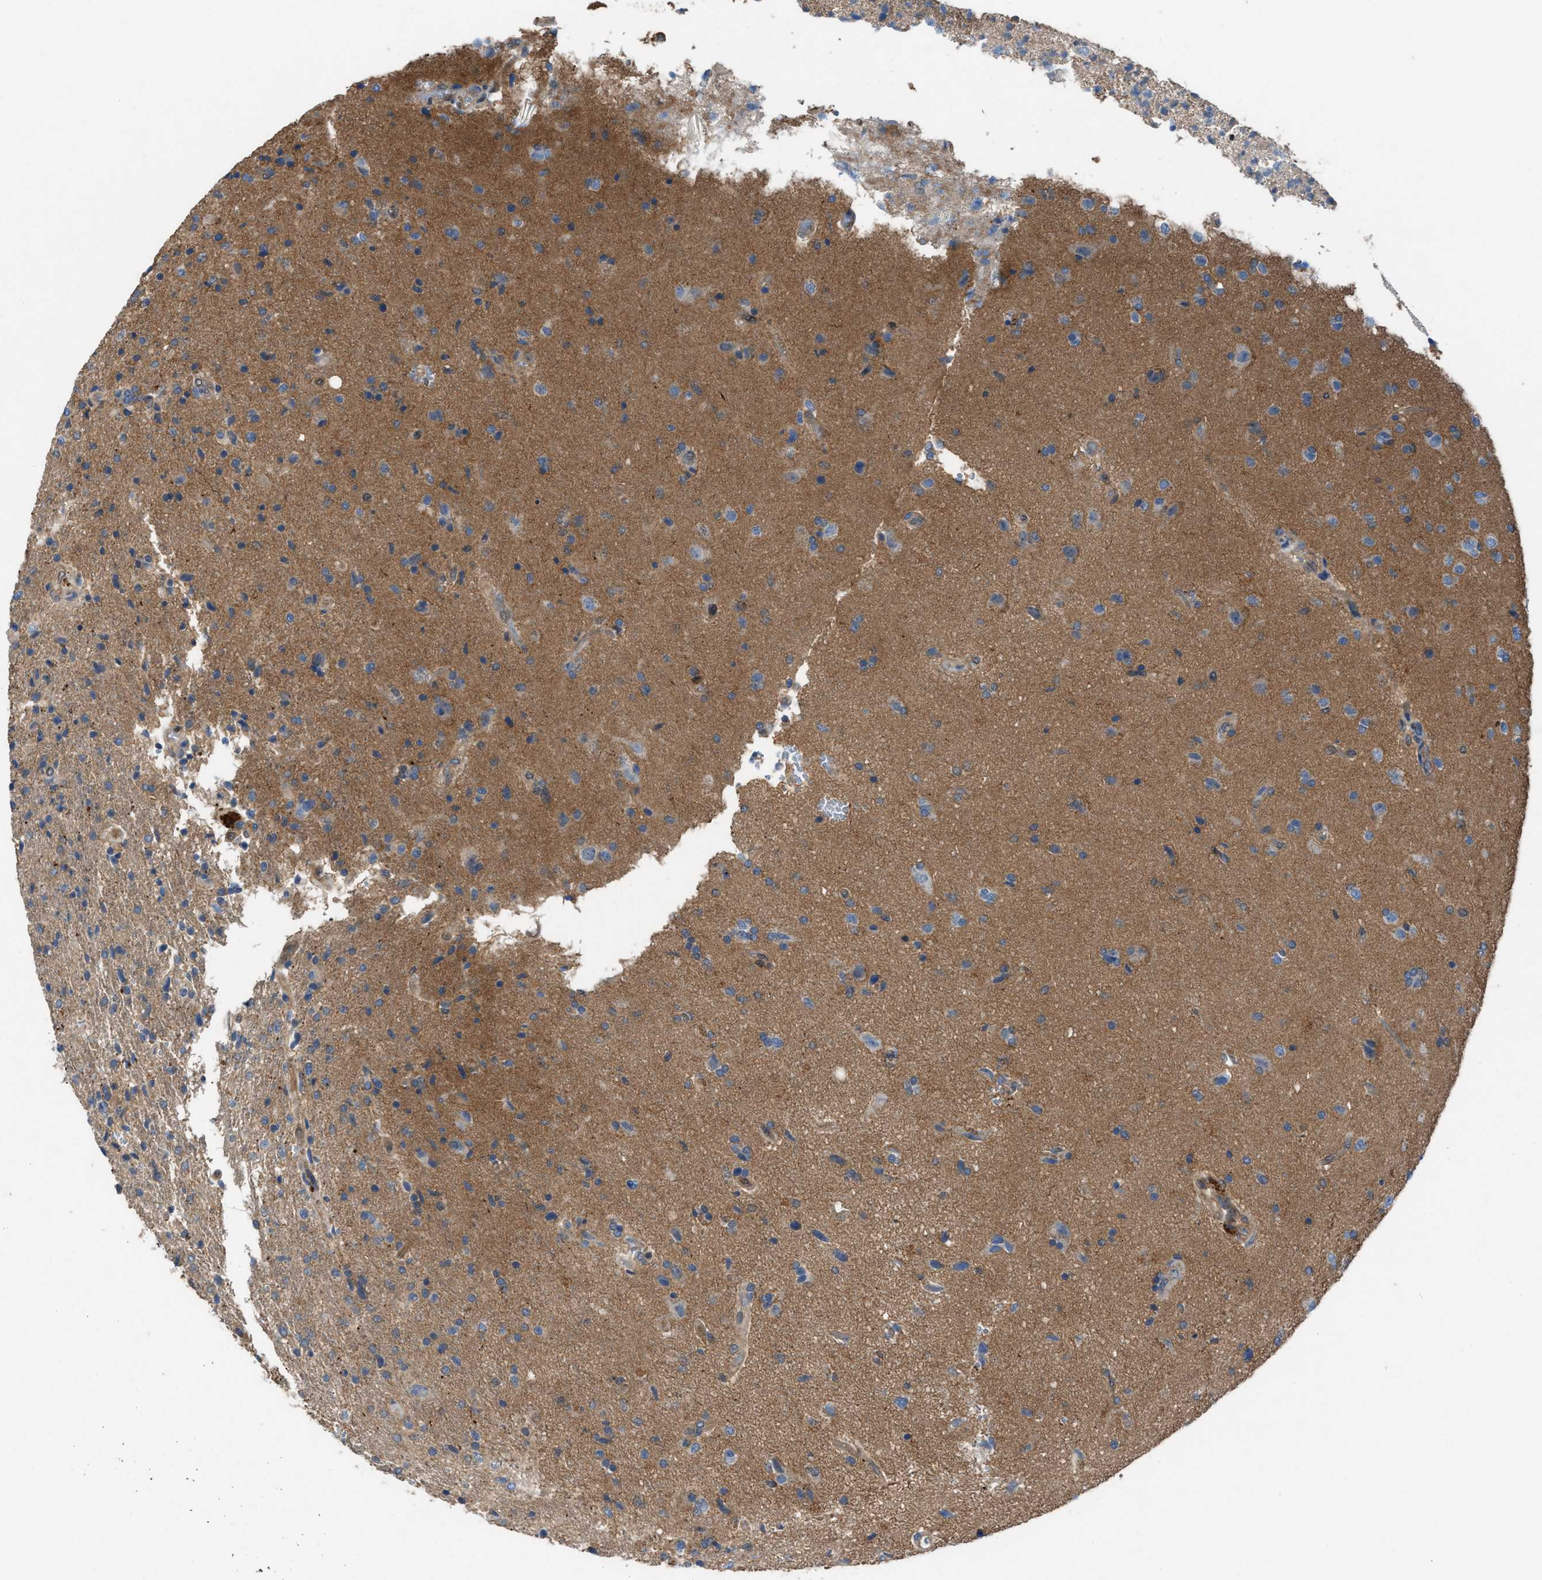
{"staining": {"intensity": "moderate", "quantity": "25%-75%", "location": "cytoplasmic/membranous"}, "tissue": "glioma", "cell_type": "Tumor cells", "image_type": "cancer", "snomed": [{"axis": "morphology", "description": "Glioma, malignant, High grade"}, {"axis": "topography", "description": "Brain"}], "caption": "Tumor cells show medium levels of moderate cytoplasmic/membranous staining in approximately 25%-75% of cells in malignant glioma (high-grade). The staining was performed using DAB (3,3'-diaminobenzidine) to visualize the protein expression in brown, while the nuclei were stained in blue with hematoxylin (Magnification: 20x).", "gene": "TPK1", "patient": {"sex": "male", "age": 72}}